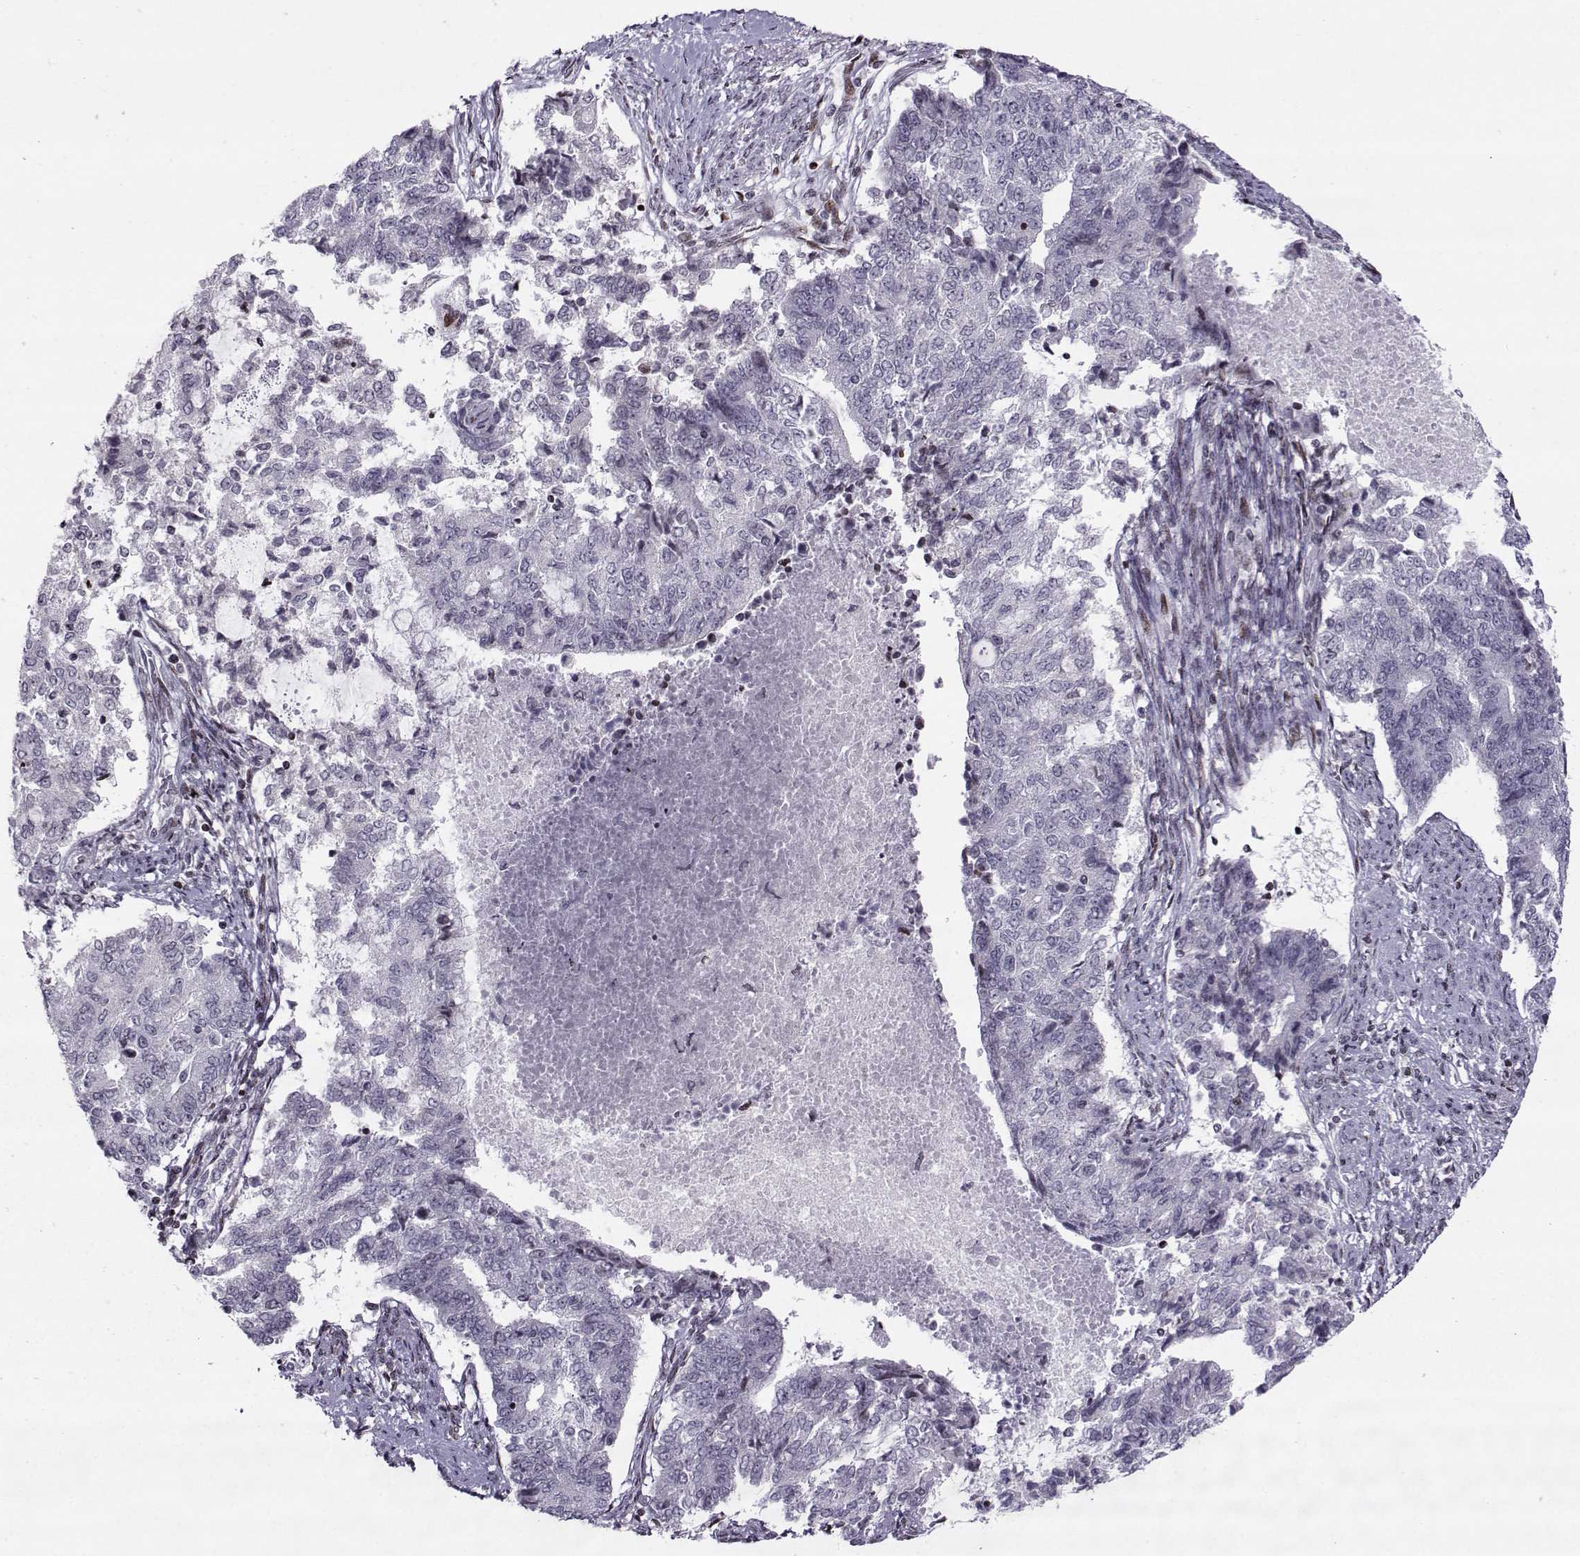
{"staining": {"intensity": "negative", "quantity": "none", "location": "none"}, "tissue": "endometrial cancer", "cell_type": "Tumor cells", "image_type": "cancer", "snomed": [{"axis": "morphology", "description": "Adenocarcinoma, NOS"}, {"axis": "topography", "description": "Endometrium"}], "caption": "DAB (3,3'-diaminobenzidine) immunohistochemical staining of endometrial cancer (adenocarcinoma) reveals no significant positivity in tumor cells.", "gene": "ZNF19", "patient": {"sex": "female", "age": 65}}